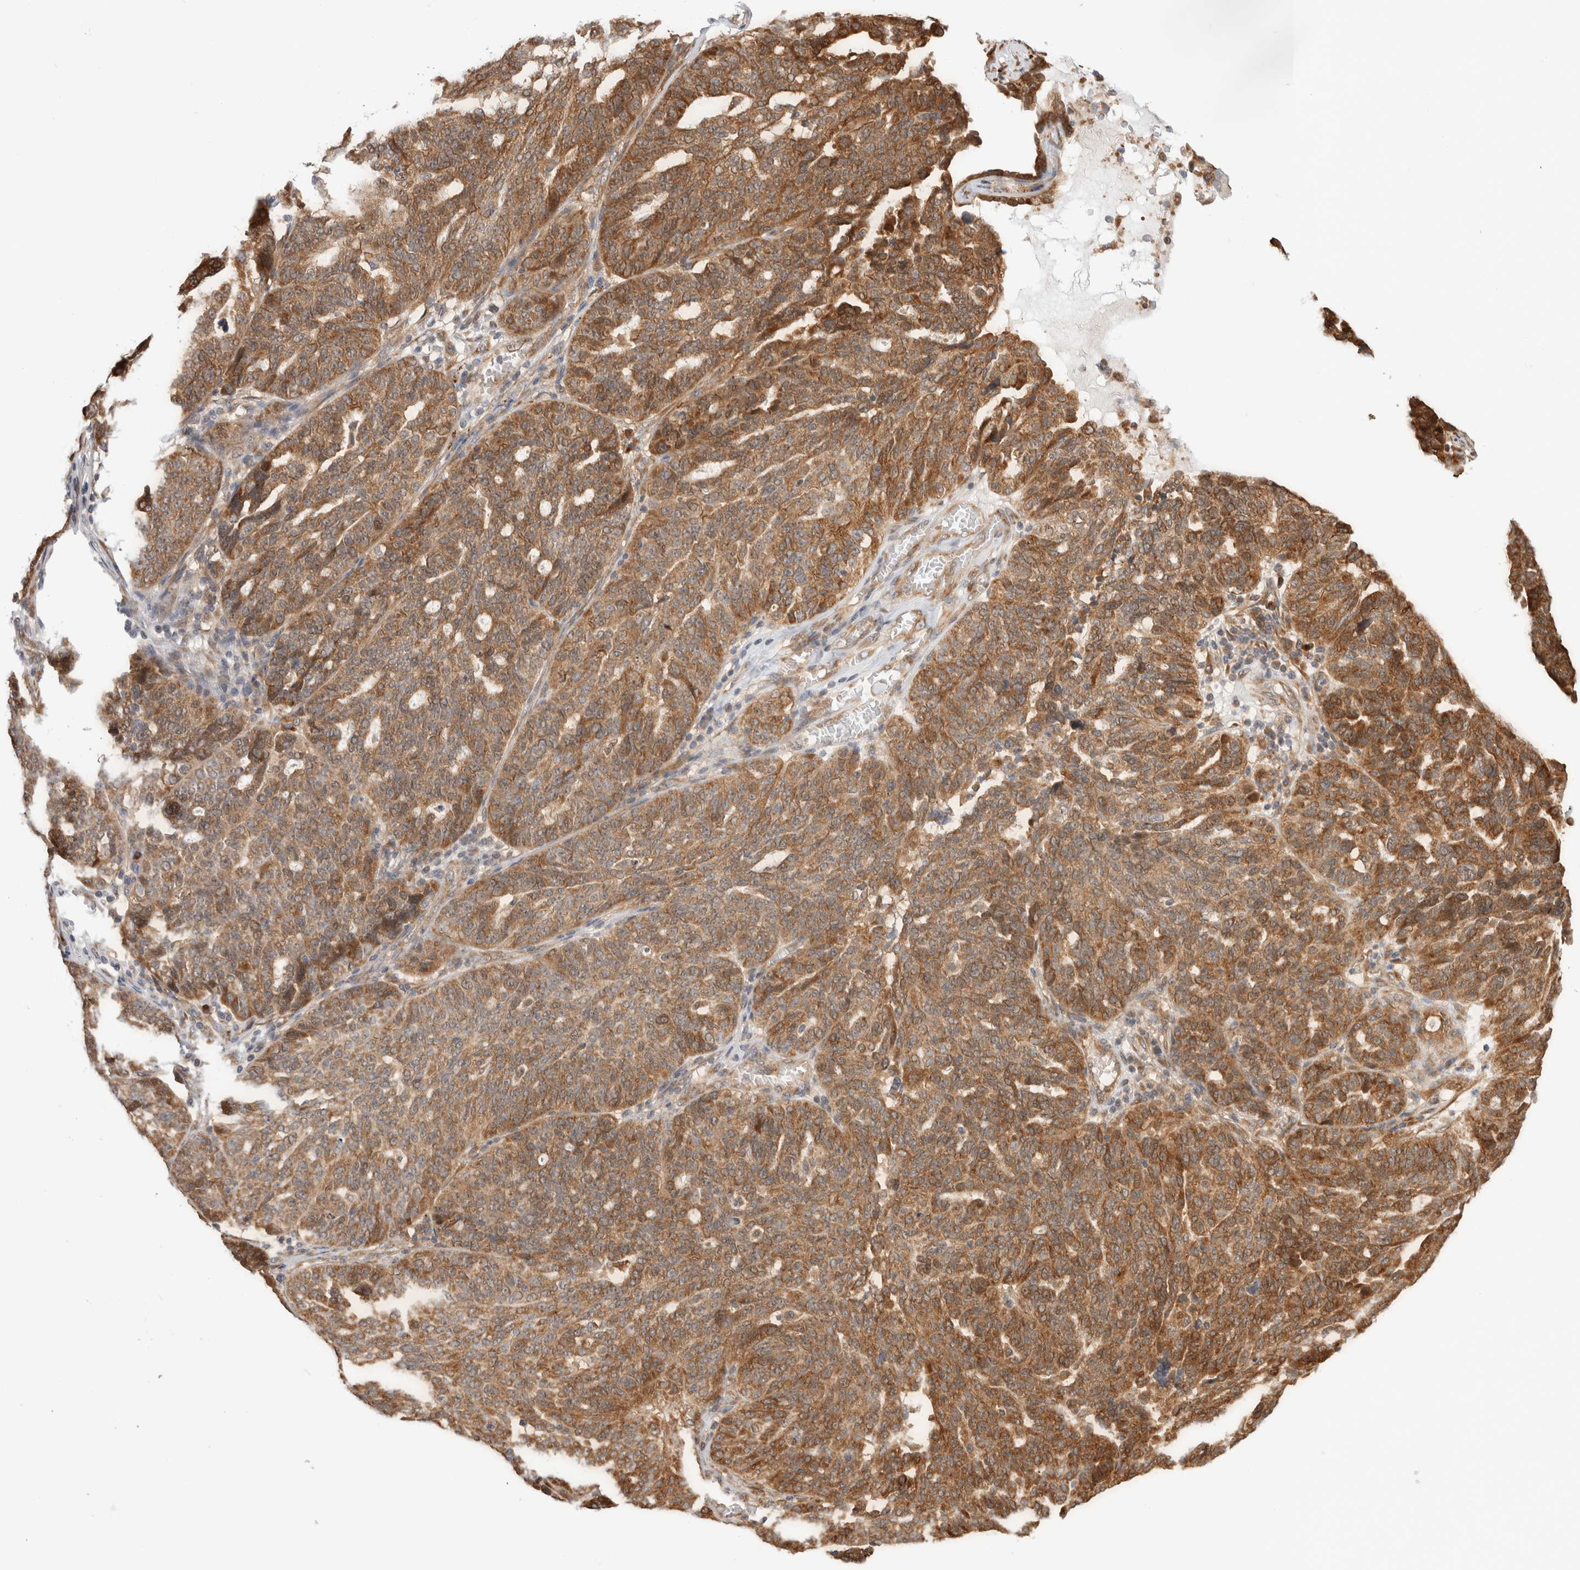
{"staining": {"intensity": "moderate", "quantity": ">75%", "location": "cytoplasmic/membranous"}, "tissue": "ovarian cancer", "cell_type": "Tumor cells", "image_type": "cancer", "snomed": [{"axis": "morphology", "description": "Cystadenocarcinoma, serous, NOS"}, {"axis": "topography", "description": "Ovary"}], "caption": "A histopathology image of human serous cystadenocarcinoma (ovarian) stained for a protein displays moderate cytoplasmic/membranous brown staining in tumor cells.", "gene": "ACTL9", "patient": {"sex": "female", "age": 59}}